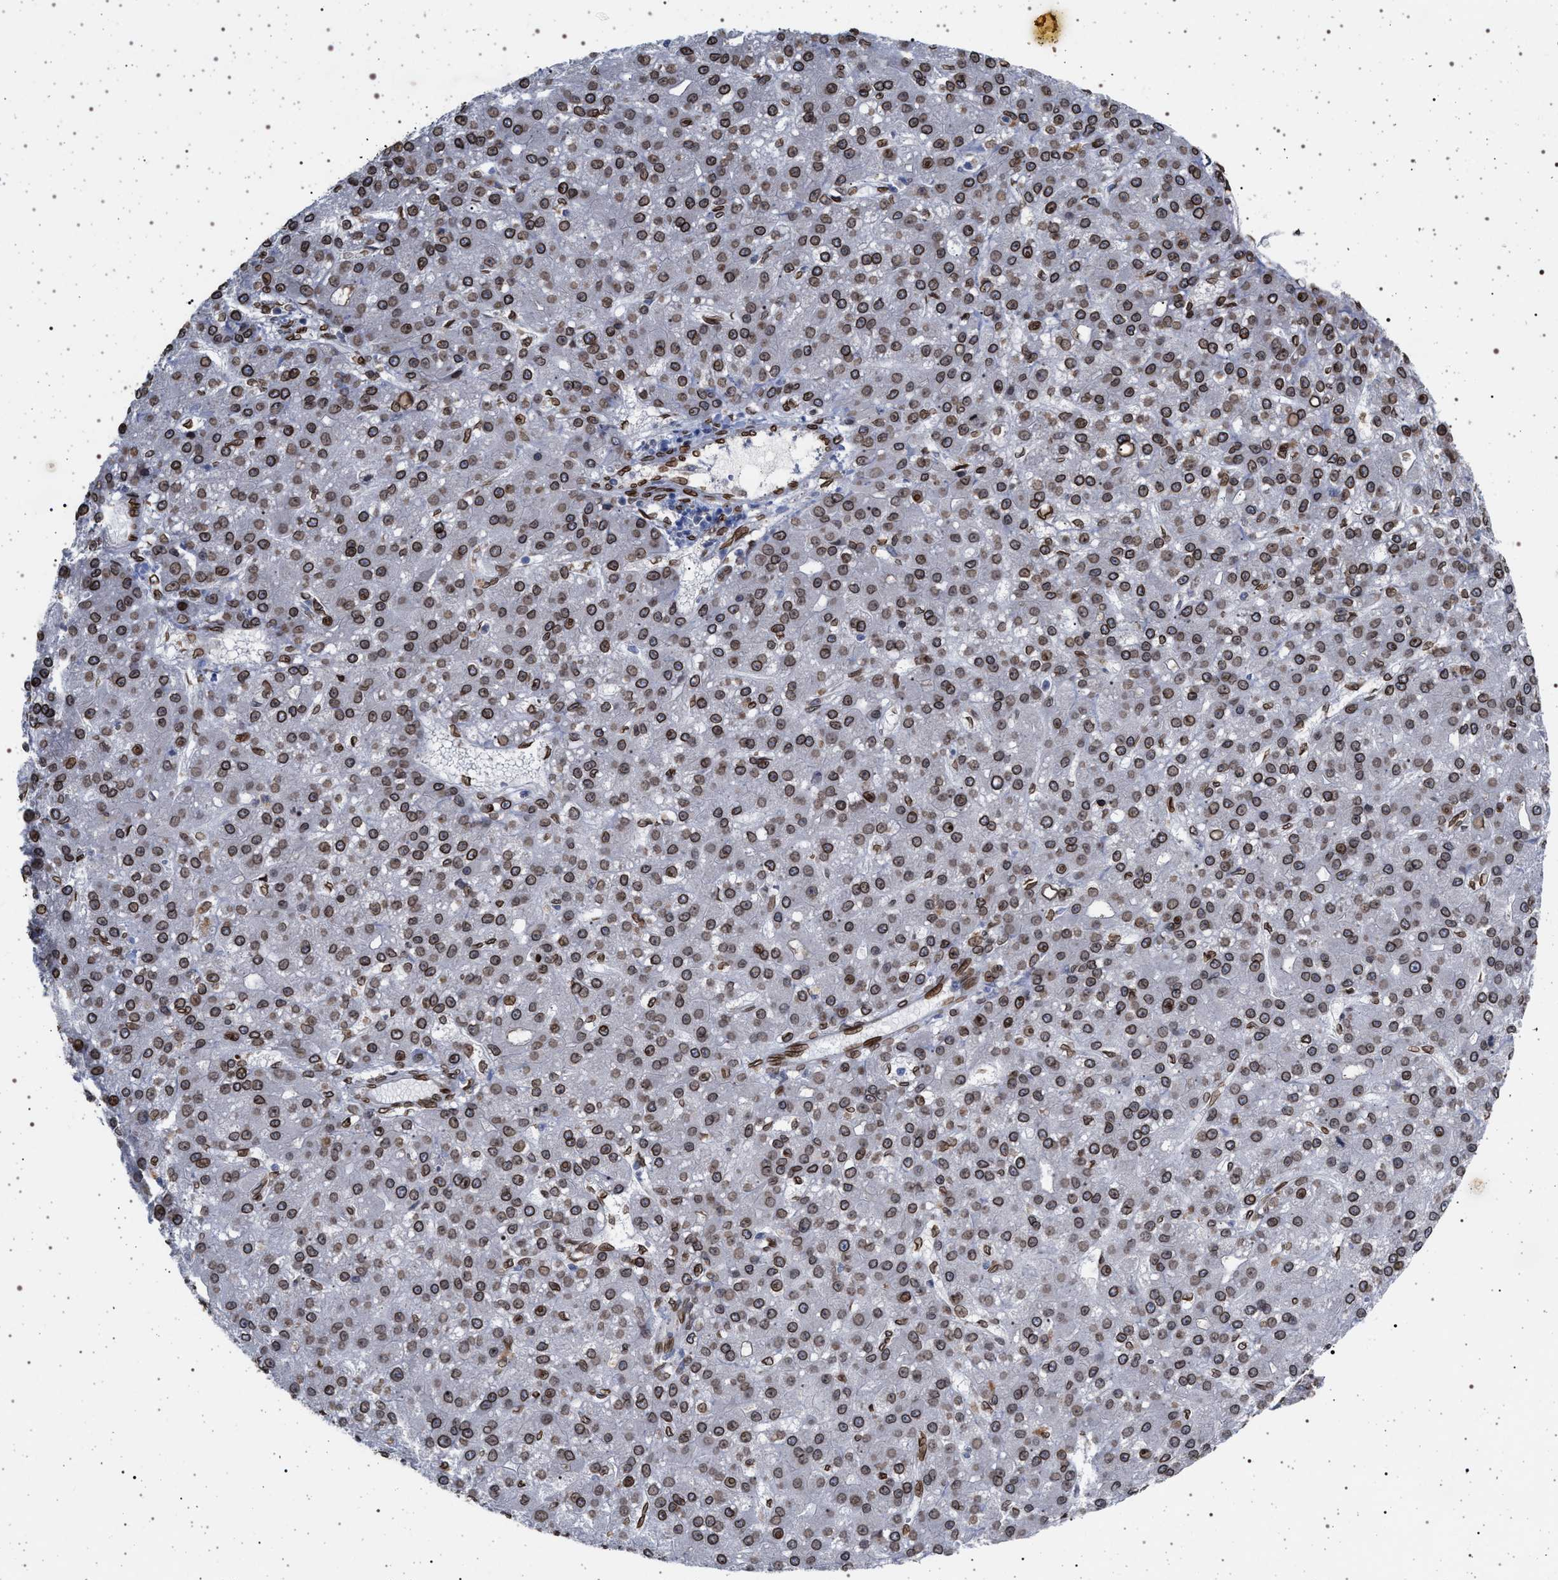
{"staining": {"intensity": "moderate", "quantity": ">75%", "location": "cytoplasmic/membranous,nuclear"}, "tissue": "liver cancer", "cell_type": "Tumor cells", "image_type": "cancer", "snomed": [{"axis": "morphology", "description": "Carcinoma, Hepatocellular, NOS"}, {"axis": "topography", "description": "Liver"}], "caption": "Immunohistochemical staining of hepatocellular carcinoma (liver) exhibits medium levels of moderate cytoplasmic/membranous and nuclear protein staining in approximately >75% of tumor cells.", "gene": "ING2", "patient": {"sex": "male", "age": 67}}